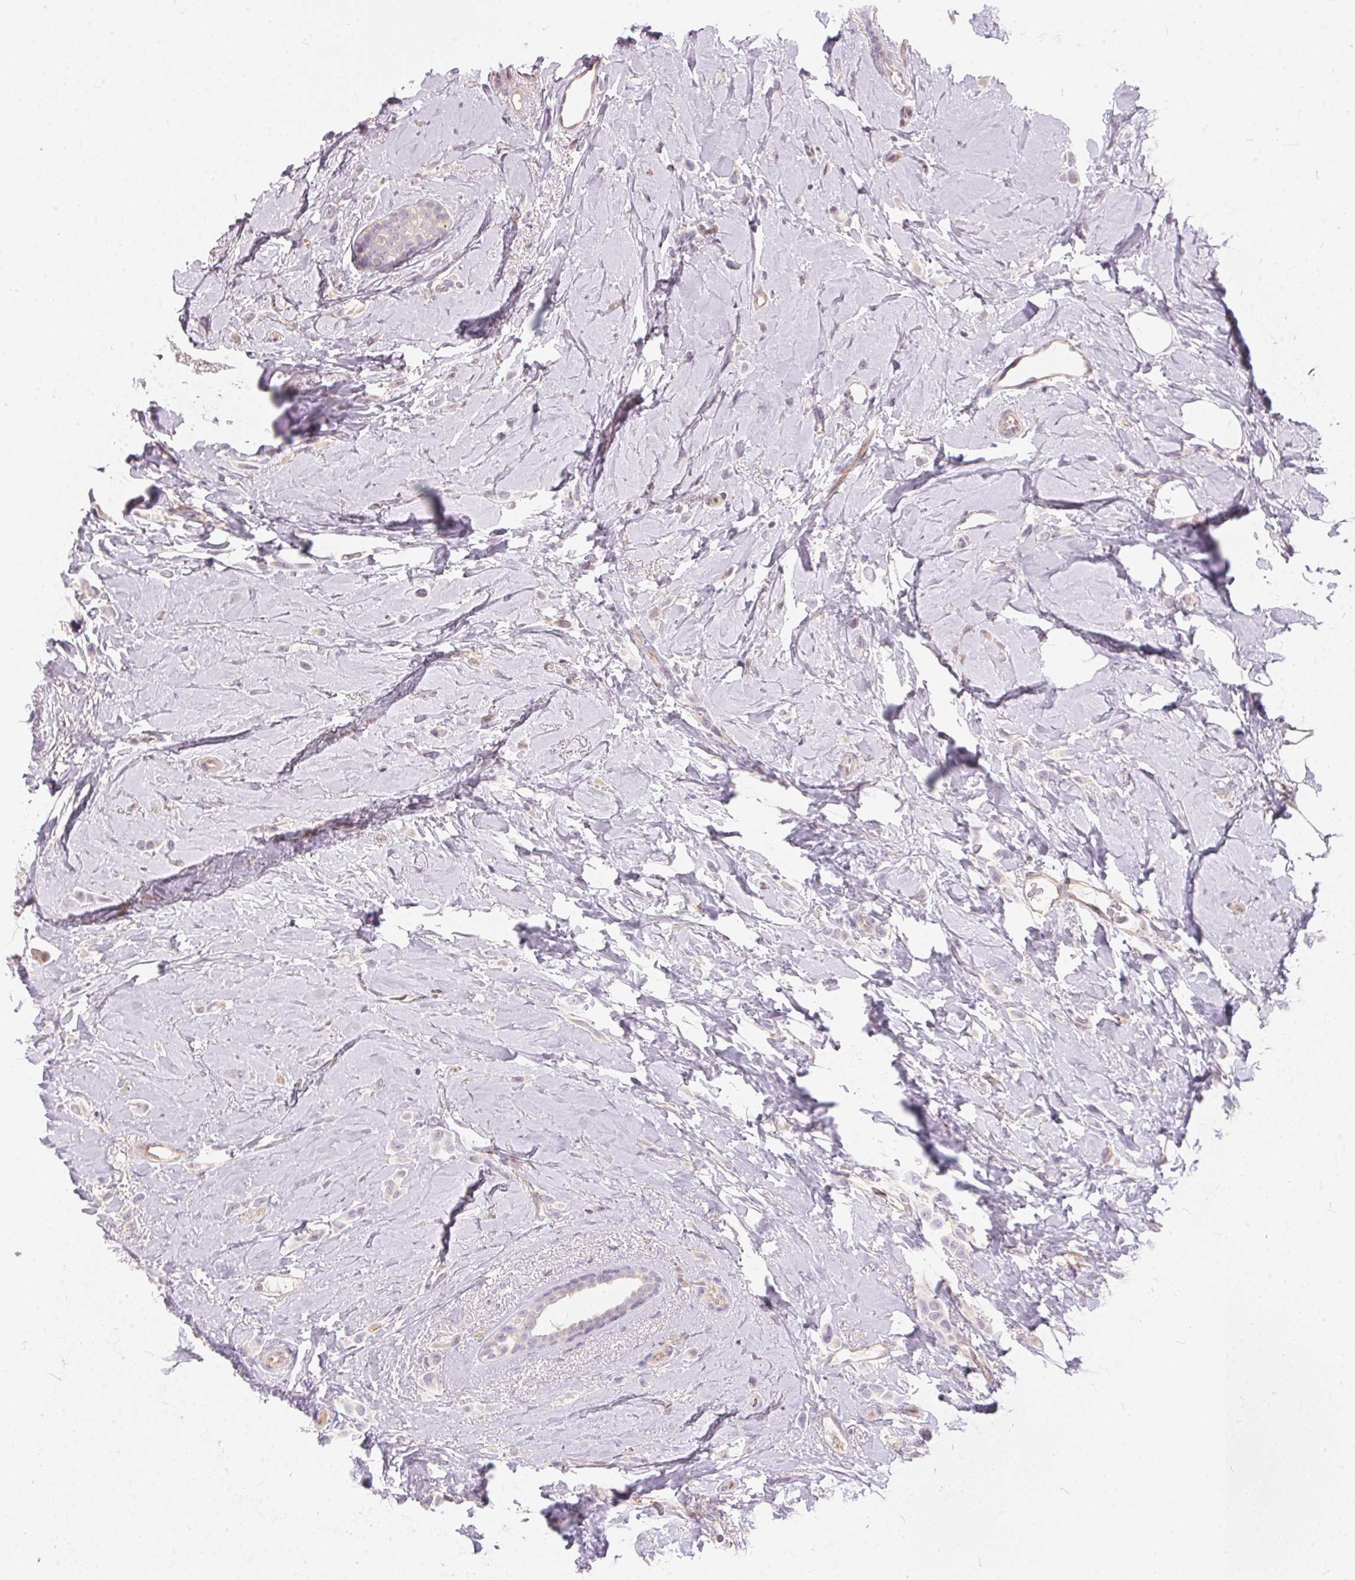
{"staining": {"intensity": "negative", "quantity": "none", "location": "none"}, "tissue": "breast cancer", "cell_type": "Tumor cells", "image_type": "cancer", "snomed": [{"axis": "morphology", "description": "Lobular carcinoma"}, {"axis": "topography", "description": "Breast"}], "caption": "DAB immunohistochemical staining of breast lobular carcinoma exhibits no significant expression in tumor cells.", "gene": "BLMH", "patient": {"sex": "female", "age": 66}}